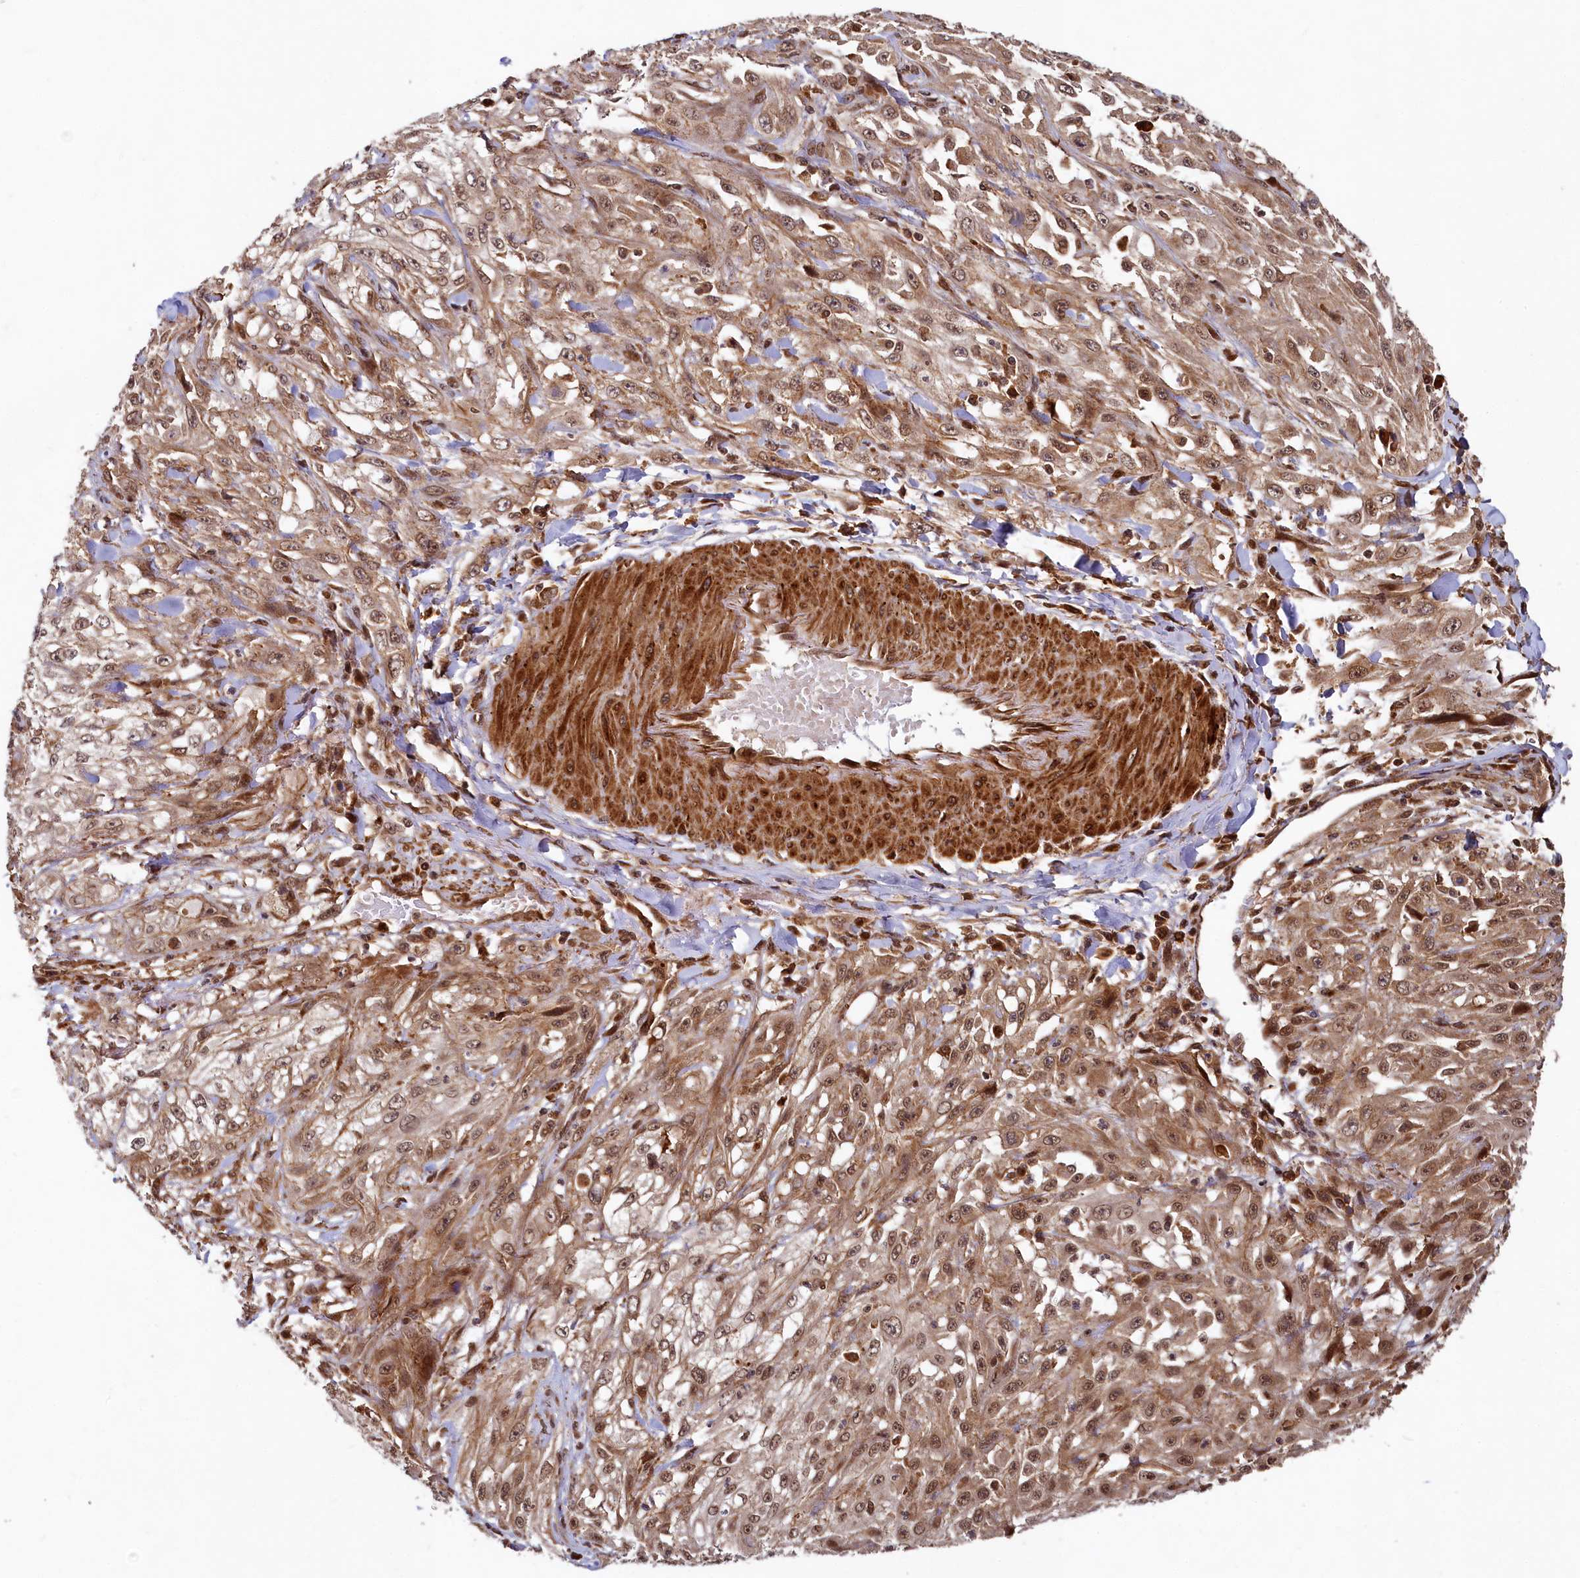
{"staining": {"intensity": "moderate", "quantity": ">75%", "location": "cytoplasmic/membranous,nuclear"}, "tissue": "skin cancer", "cell_type": "Tumor cells", "image_type": "cancer", "snomed": [{"axis": "morphology", "description": "Squamous cell carcinoma, NOS"}, {"axis": "morphology", "description": "Squamous cell carcinoma, metastatic, NOS"}, {"axis": "topography", "description": "Skin"}, {"axis": "topography", "description": "Lymph node"}], "caption": "Human skin cancer (squamous cell carcinoma) stained with a brown dye exhibits moderate cytoplasmic/membranous and nuclear positive staining in about >75% of tumor cells.", "gene": "TRIM23", "patient": {"sex": "male", "age": 75}}